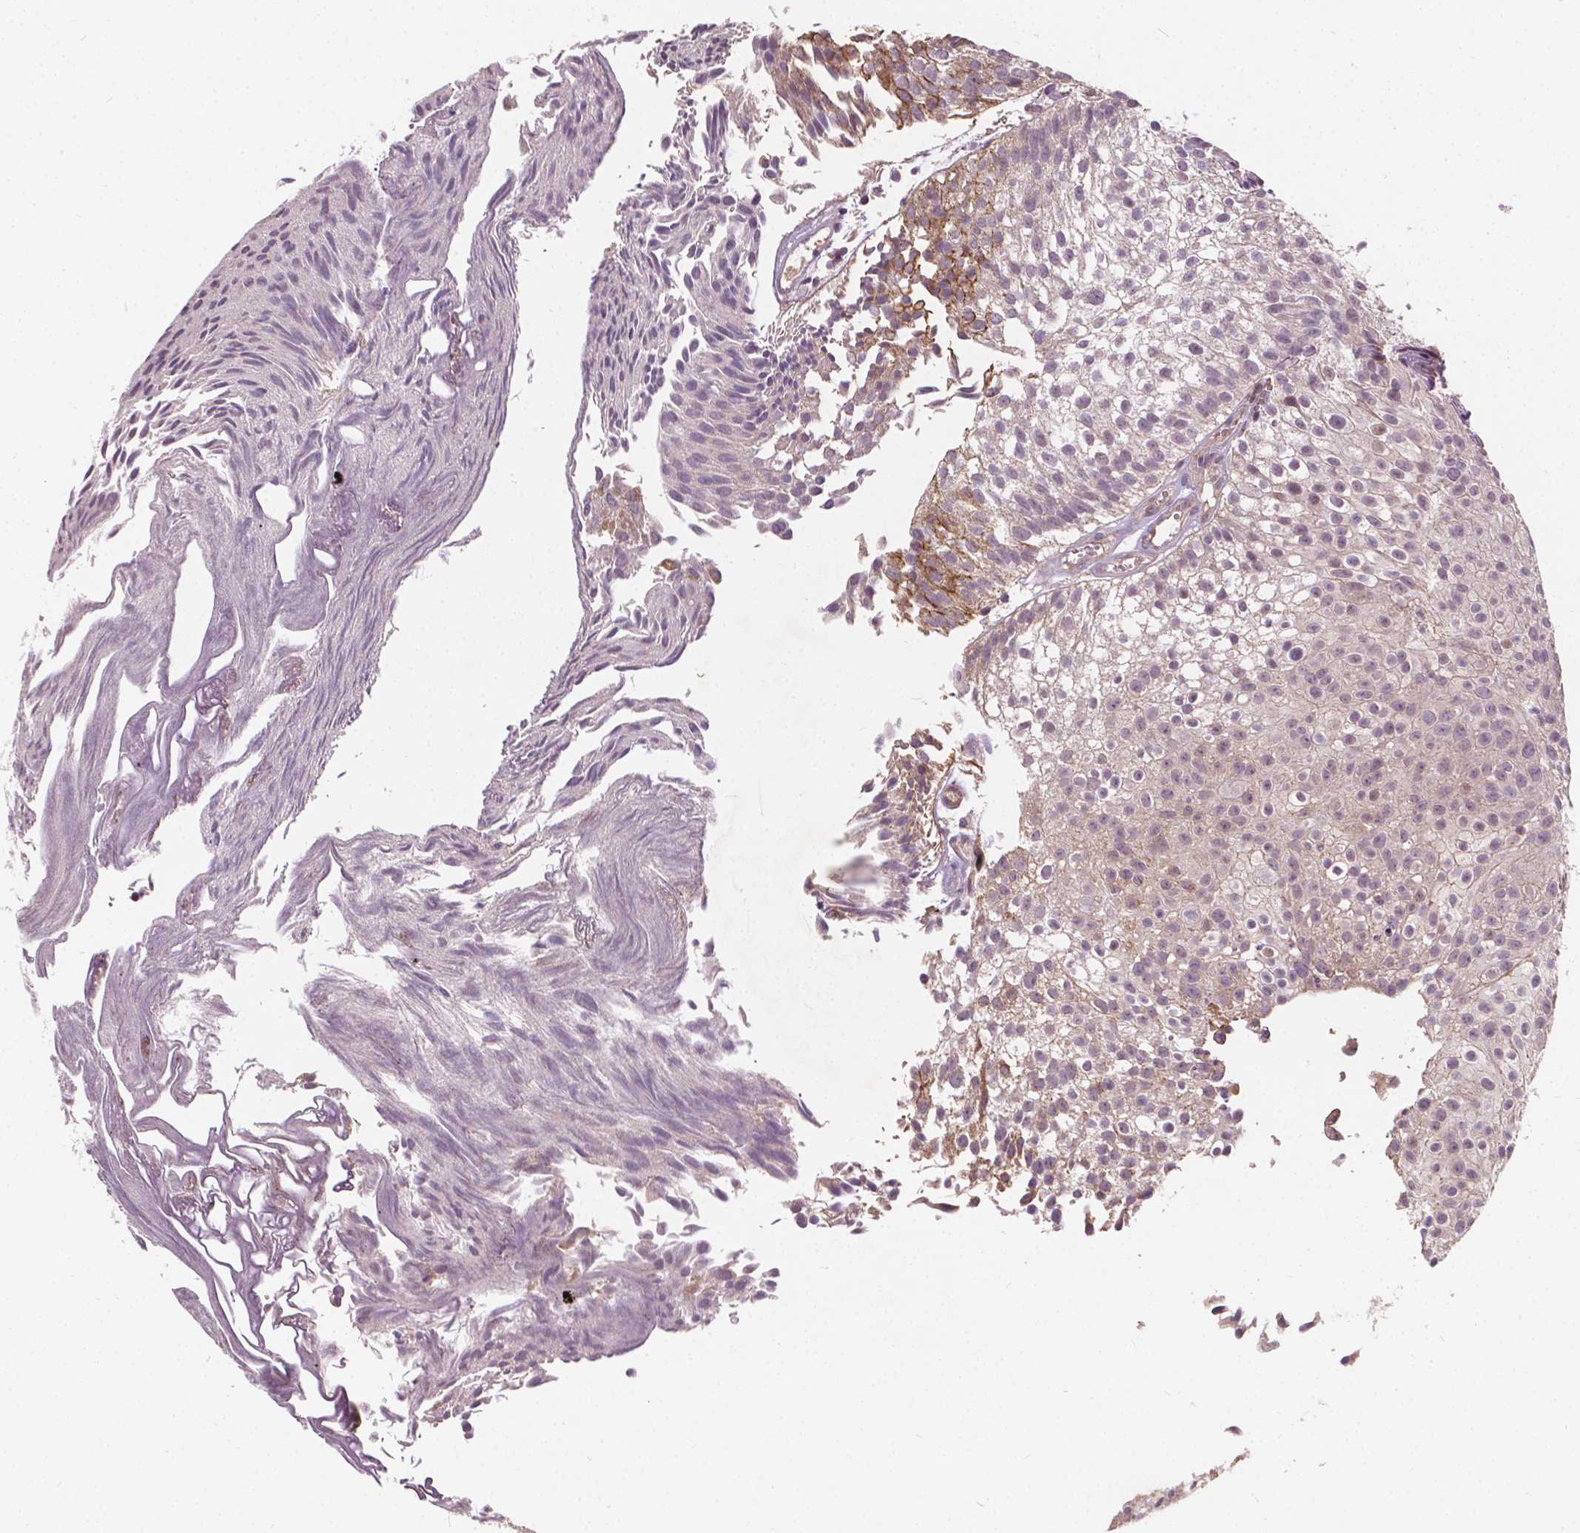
{"staining": {"intensity": "moderate", "quantity": "<25%", "location": "cytoplasmic/membranous"}, "tissue": "urothelial cancer", "cell_type": "Tumor cells", "image_type": "cancer", "snomed": [{"axis": "morphology", "description": "Urothelial carcinoma, Low grade"}, {"axis": "topography", "description": "Urinary bladder"}], "caption": "A brown stain highlights moderate cytoplasmic/membranous expression of a protein in low-grade urothelial carcinoma tumor cells.", "gene": "DUSP16", "patient": {"sex": "male", "age": 70}}